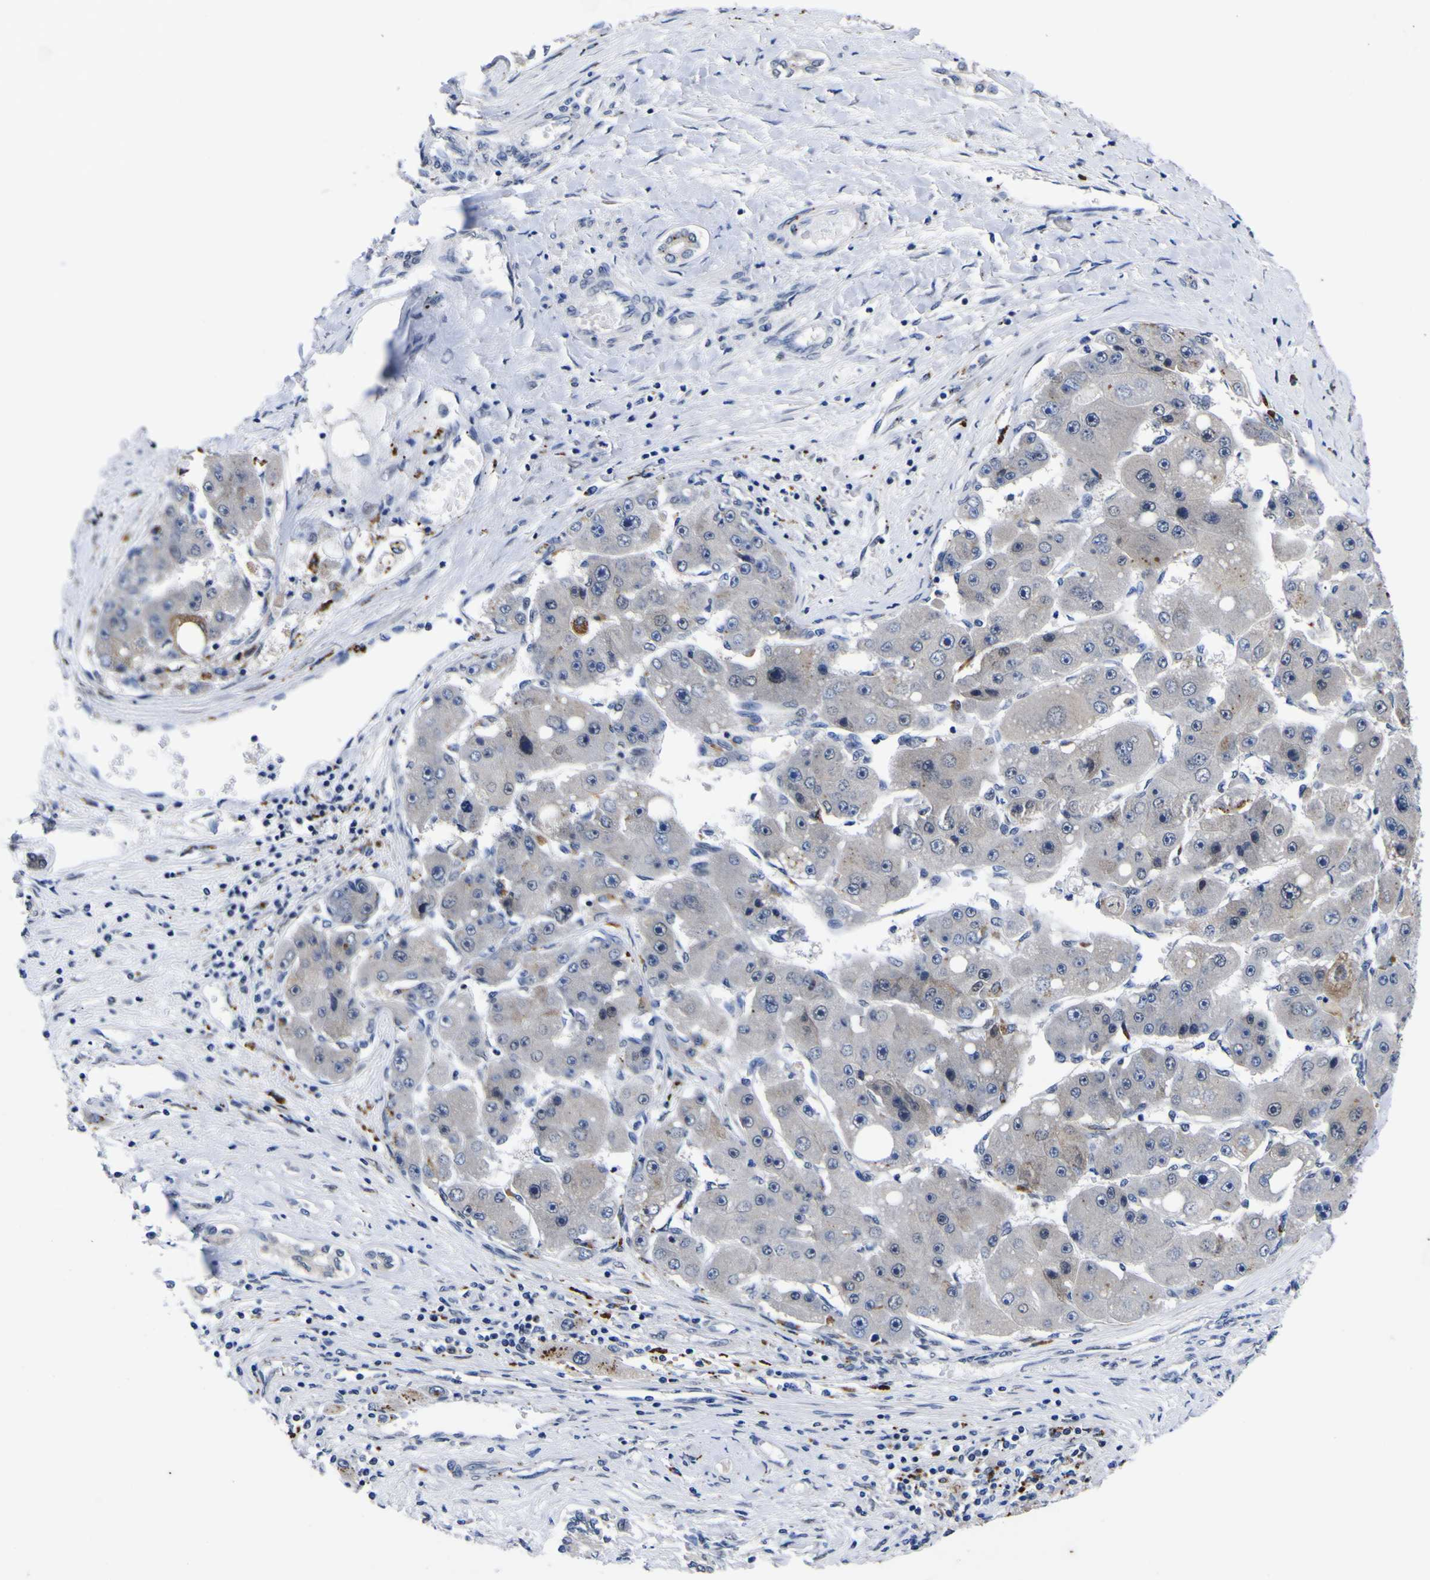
{"staining": {"intensity": "negative", "quantity": "none", "location": "none"}, "tissue": "liver cancer", "cell_type": "Tumor cells", "image_type": "cancer", "snomed": [{"axis": "morphology", "description": "Carcinoma, Hepatocellular, NOS"}, {"axis": "topography", "description": "Liver"}], "caption": "Immunohistochemistry histopathology image of neoplastic tissue: human hepatocellular carcinoma (liver) stained with DAB displays no significant protein staining in tumor cells.", "gene": "IGFLR1", "patient": {"sex": "female", "age": 61}}